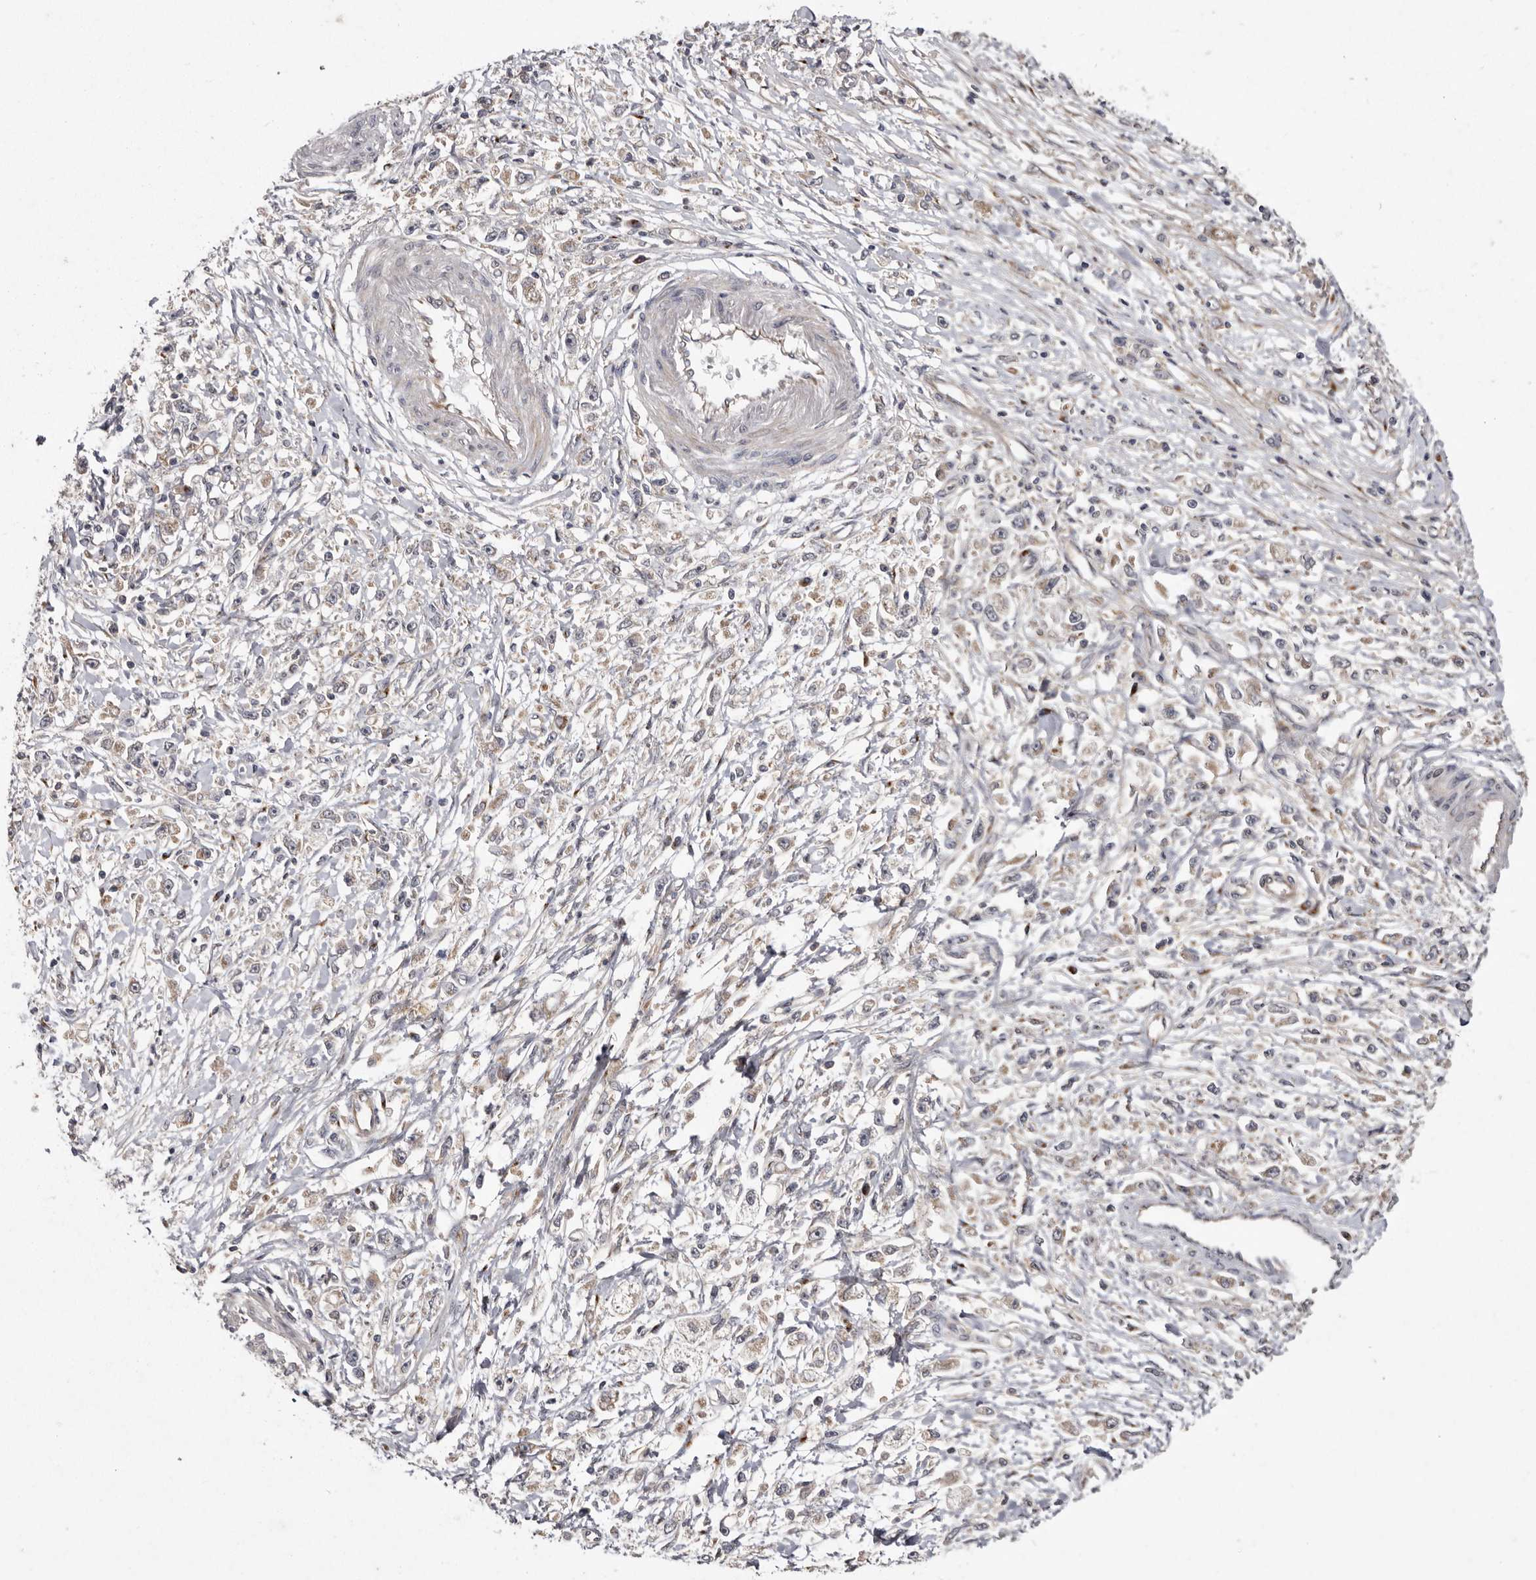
{"staining": {"intensity": "weak", "quantity": "<25%", "location": "cytoplasmic/membranous"}, "tissue": "stomach cancer", "cell_type": "Tumor cells", "image_type": "cancer", "snomed": [{"axis": "morphology", "description": "Adenocarcinoma, NOS"}, {"axis": "topography", "description": "Stomach"}], "caption": "This is an immunohistochemistry histopathology image of human adenocarcinoma (stomach). There is no expression in tumor cells.", "gene": "FLAD1", "patient": {"sex": "female", "age": 59}}